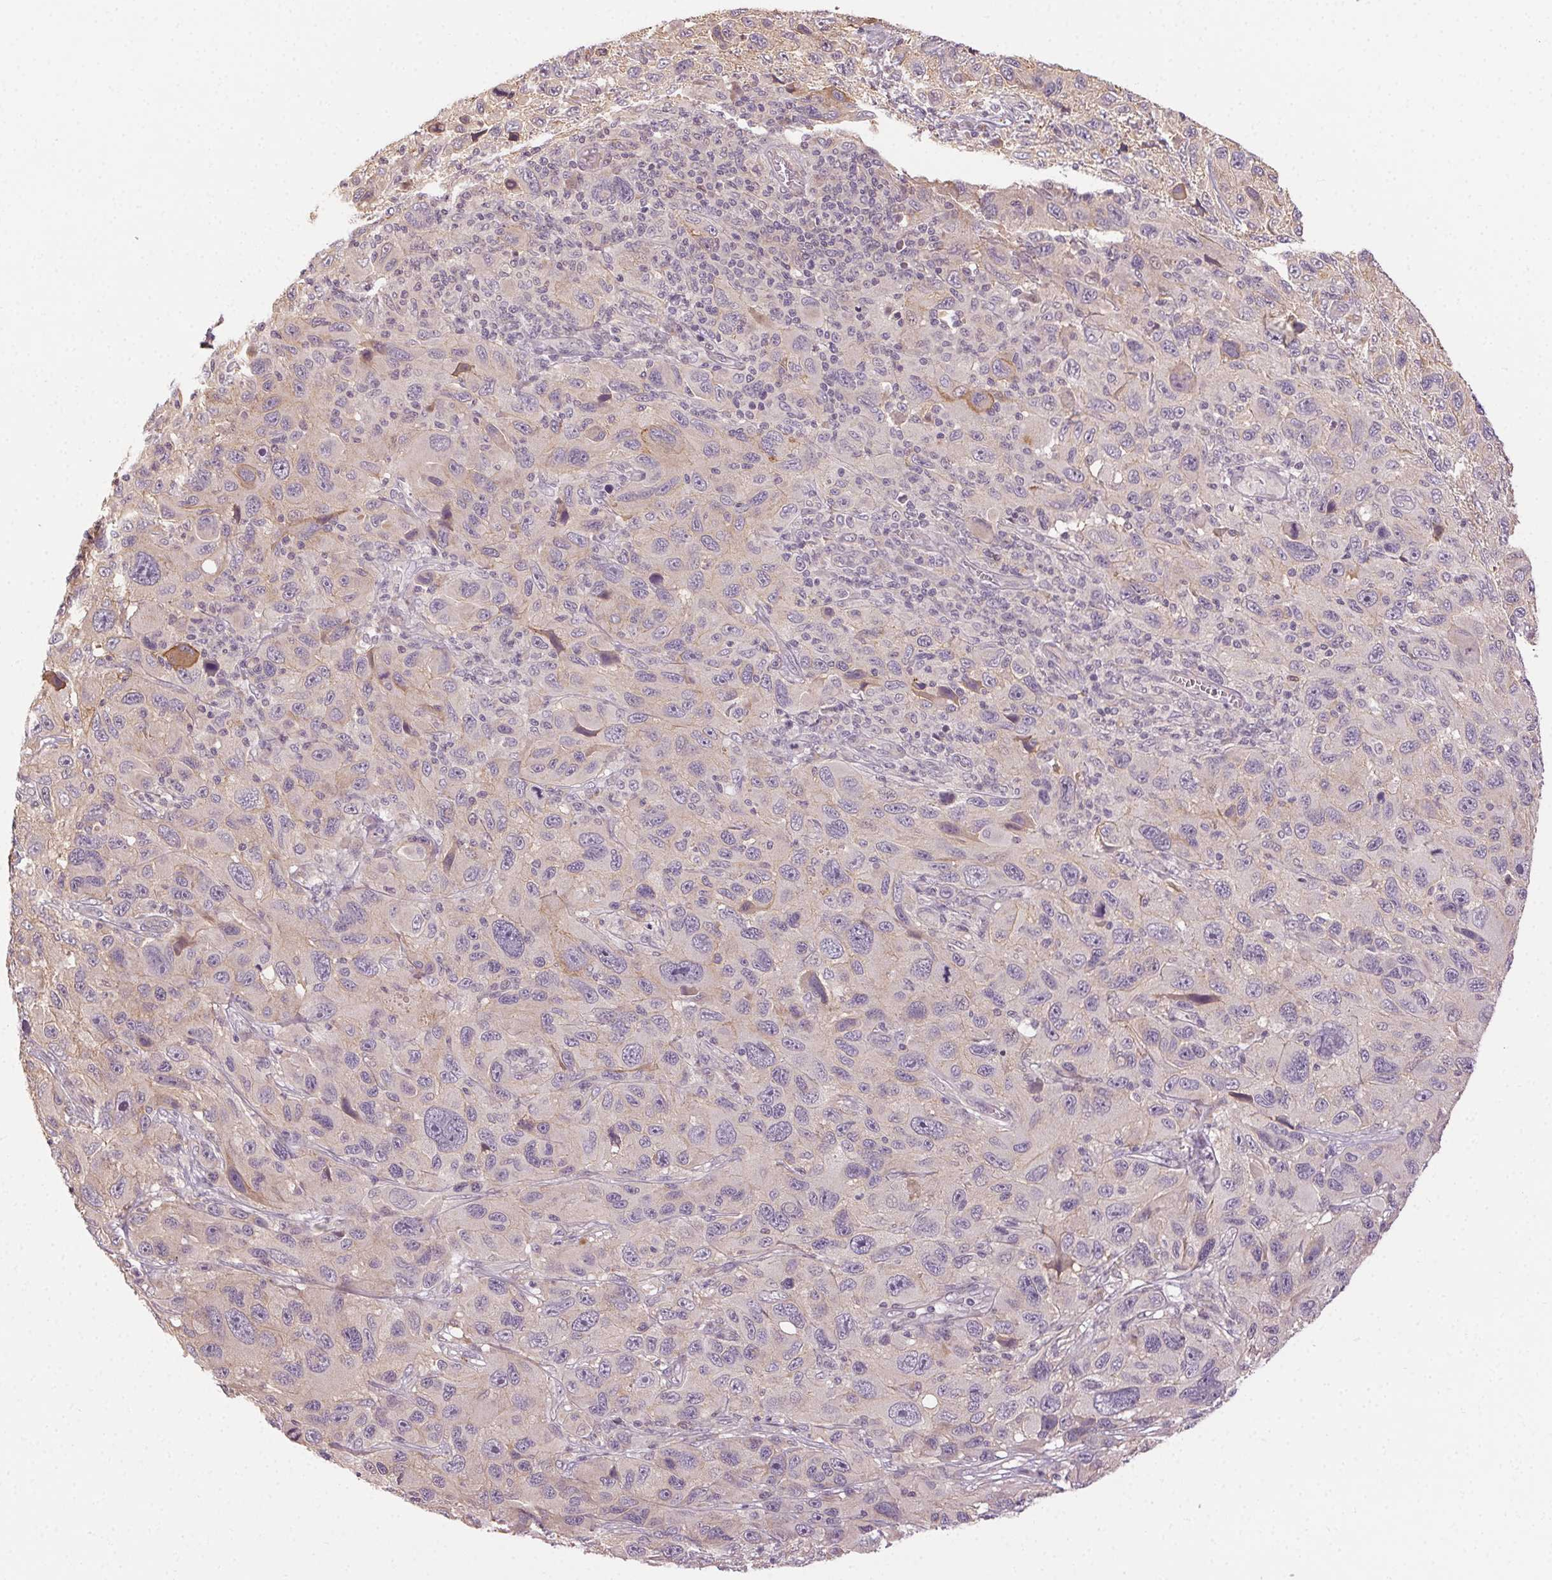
{"staining": {"intensity": "negative", "quantity": "none", "location": "none"}, "tissue": "melanoma", "cell_type": "Tumor cells", "image_type": "cancer", "snomed": [{"axis": "morphology", "description": "Malignant melanoma, NOS"}, {"axis": "topography", "description": "Skin"}], "caption": "There is no significant positivity in tumor cells of melanoma.", "gene": "ATP1B3", "patient": {"sex": "male", "age": 53}}